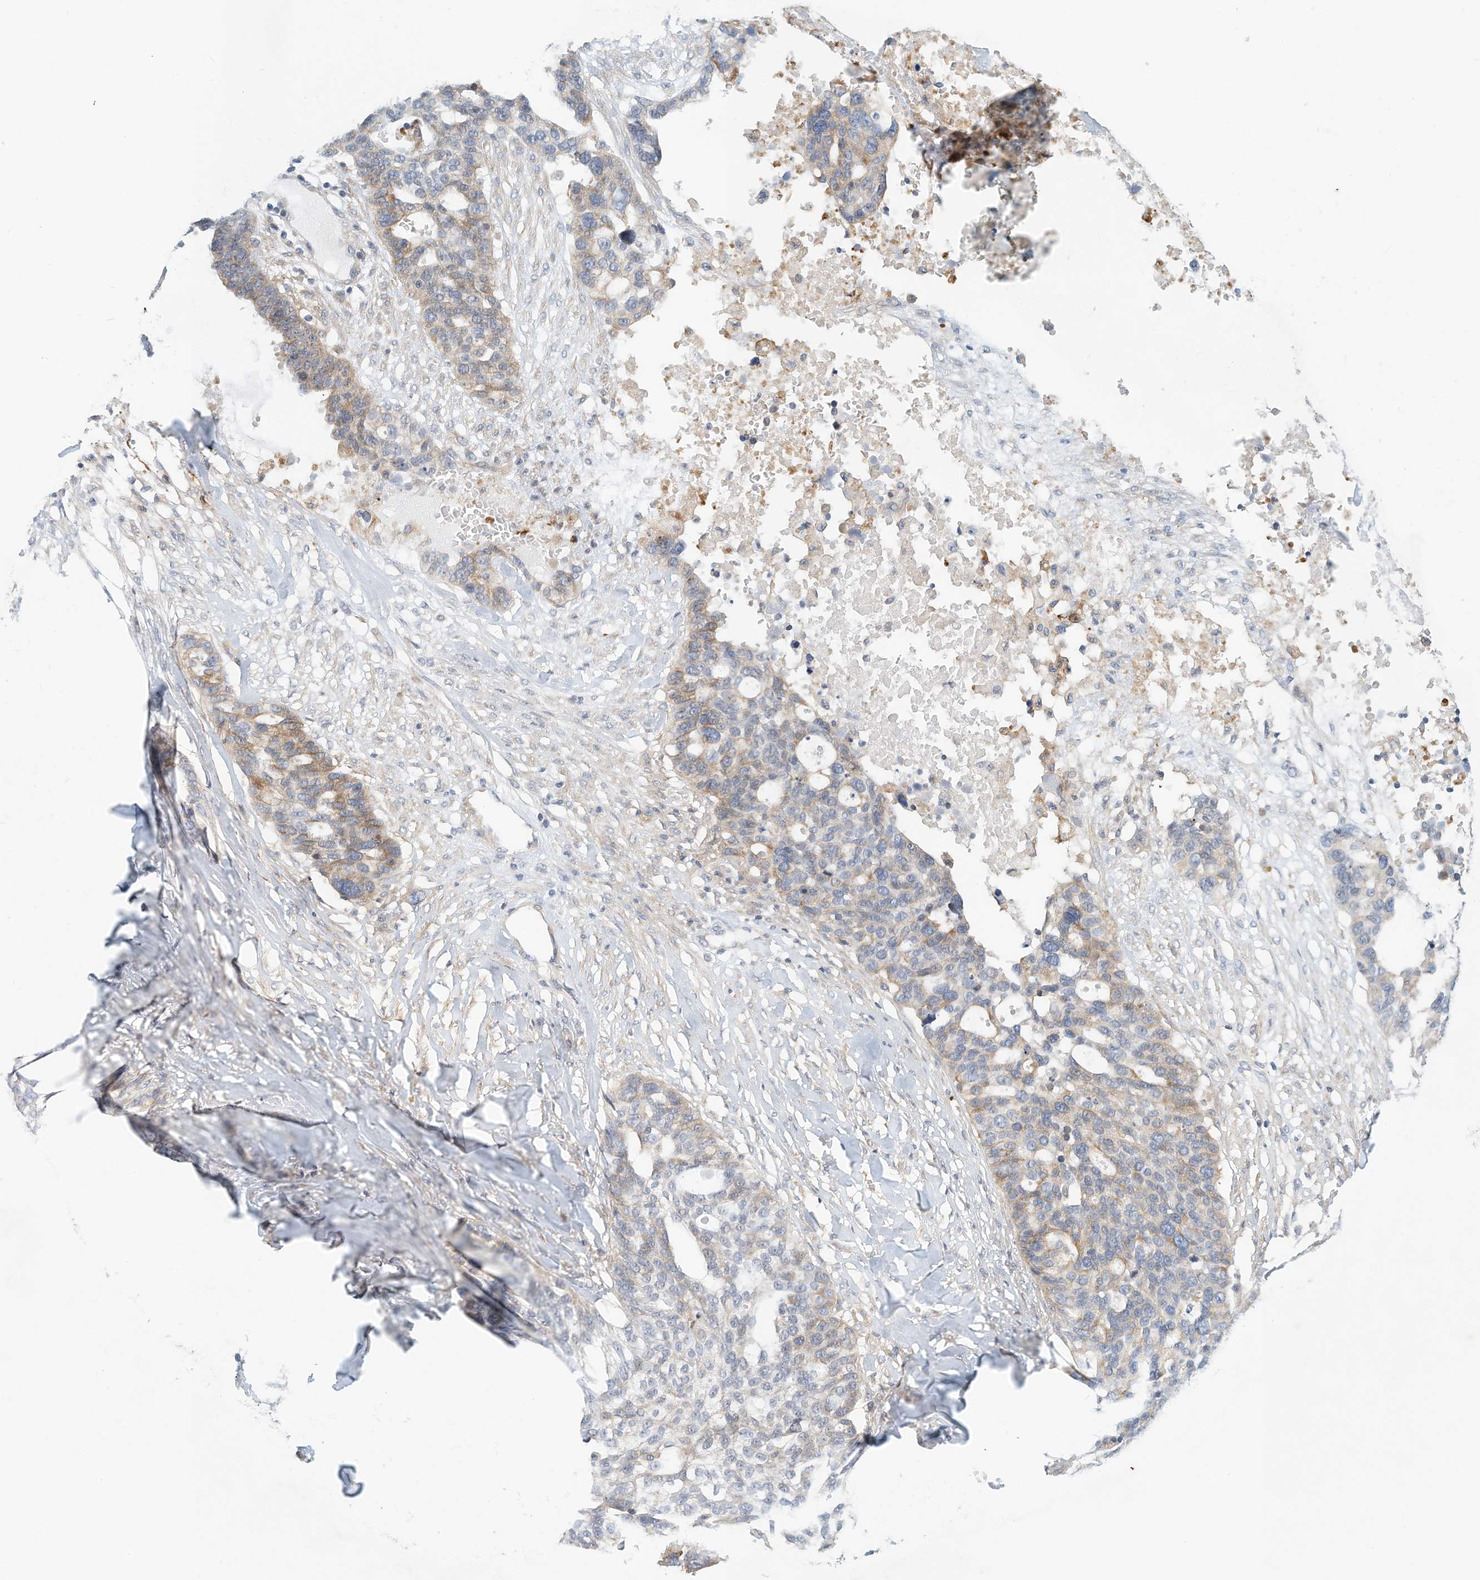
{"staining": {"intensity": "weak", "quantity": "<25%", "location": "cytoplasmic/membranous"}, "tissue": "ovarian cancer", "cell_type": "Tumor cells", "image_type": "cancer", "snomed": [{"axis": "morphology", "description": "Cystadenocarcinoma, serous, NOS"}, {"axis": "topography", "description": "Ovary"}], "caption": "Immunohistochemistry image of neoplastic tissue: human ovarian cancer (serous cystadenocarcinoma) stained with DAB (3,3'-diaminobenzidine) displays no significant protein staining in tumor cells.", "gene": "MICAL1", "patient": {"sex": "female", "age": 59}}